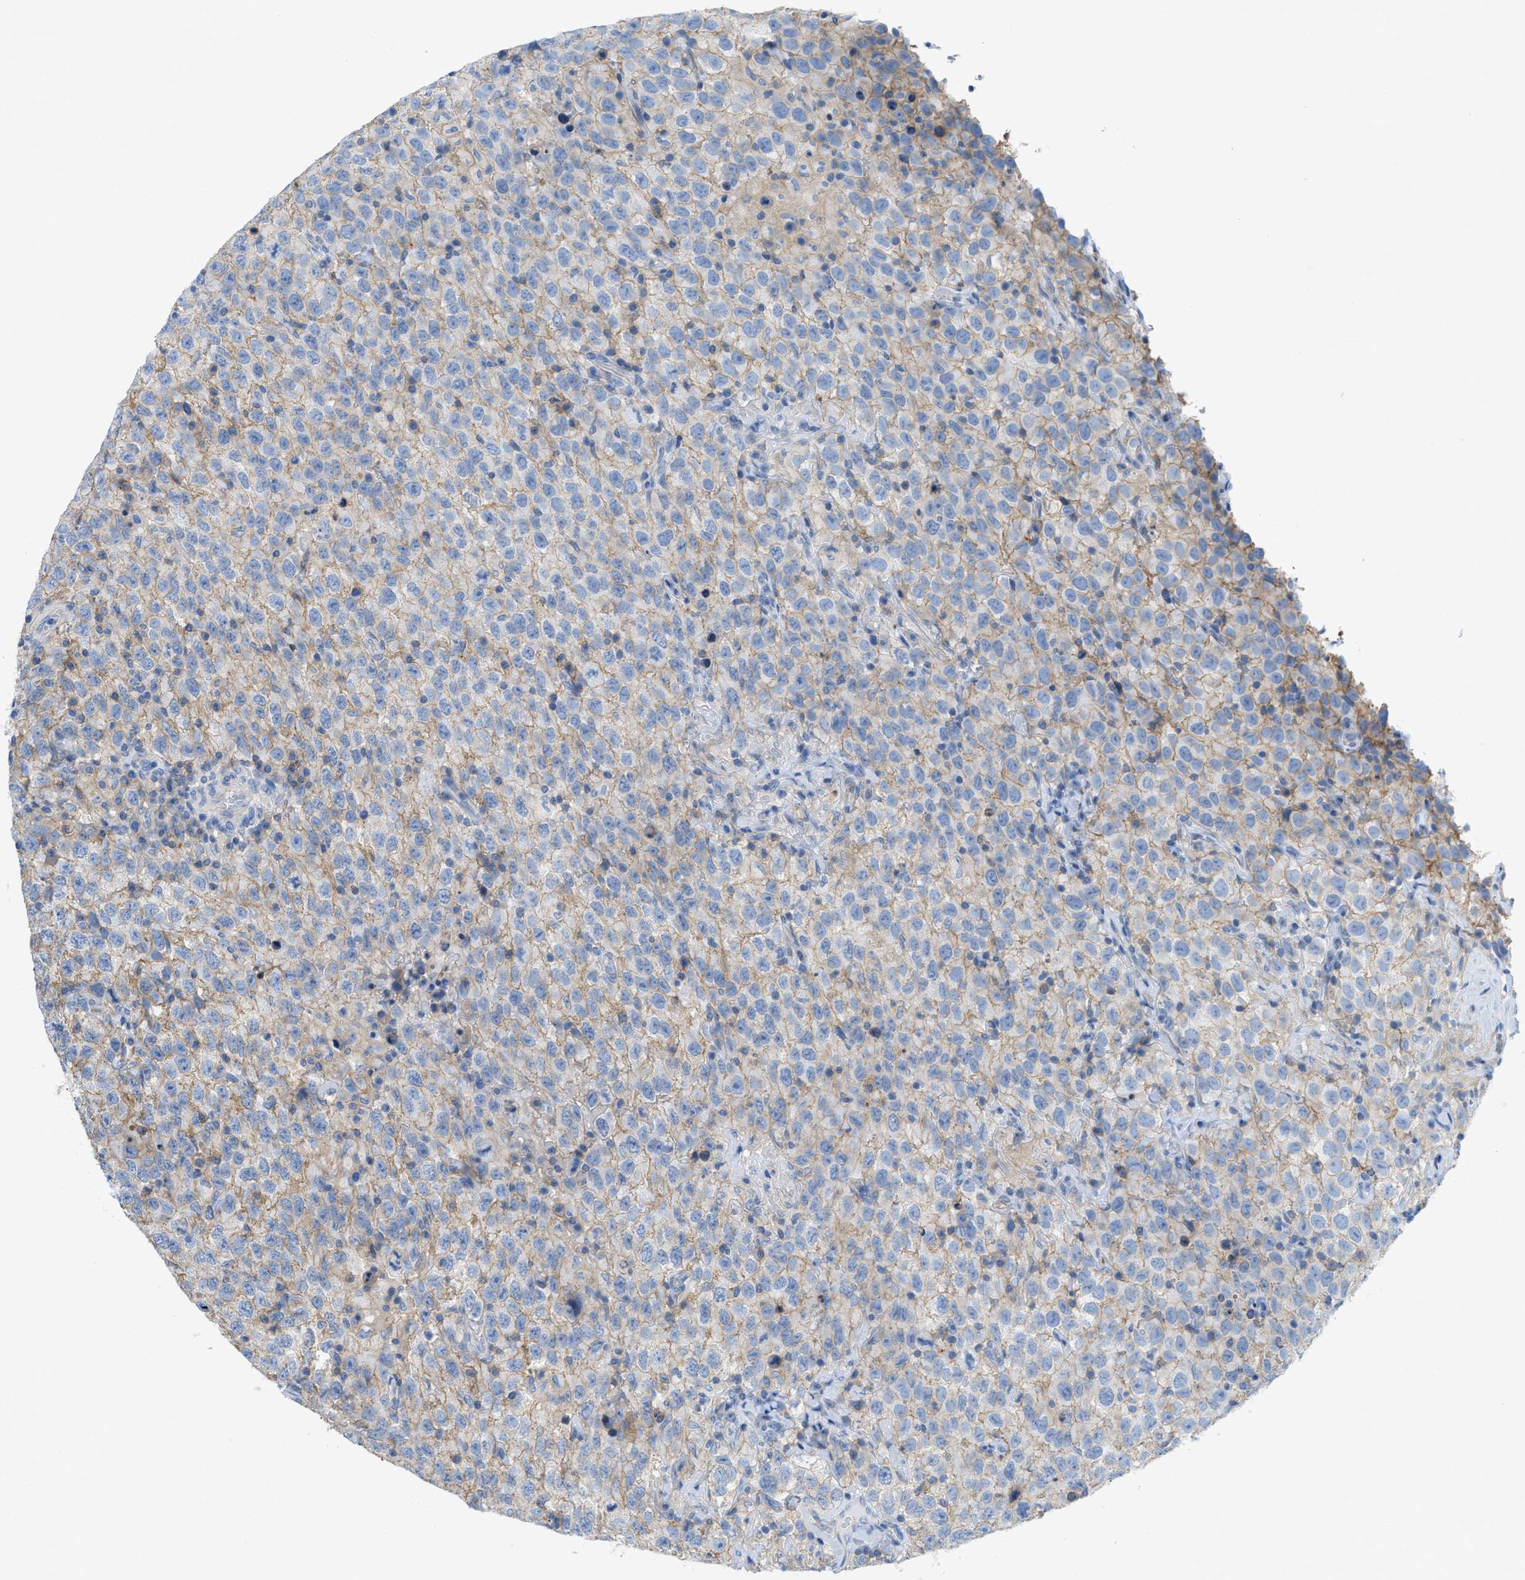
{"staining": {"intensity": "weak", "quantity": ">75%", "location": "cytoplasmic/membranous"}, "tissue": "testis cancer", "cell_type": "Tumor cells", "image_type": "cancer", "snomed": [{"axis": "morphology", "description": "Seminoma, NOS"}, {"axis": "topography", "description": "Testis"}], "caption": "The histopathology image shows staining of testis cancer (seminoma), revealing weak cytoplasmic/membranous protein expression (brown color) within tumor cells.", "gene": "SLC3A2", "patient": {"sex": "male", "age": 41}}